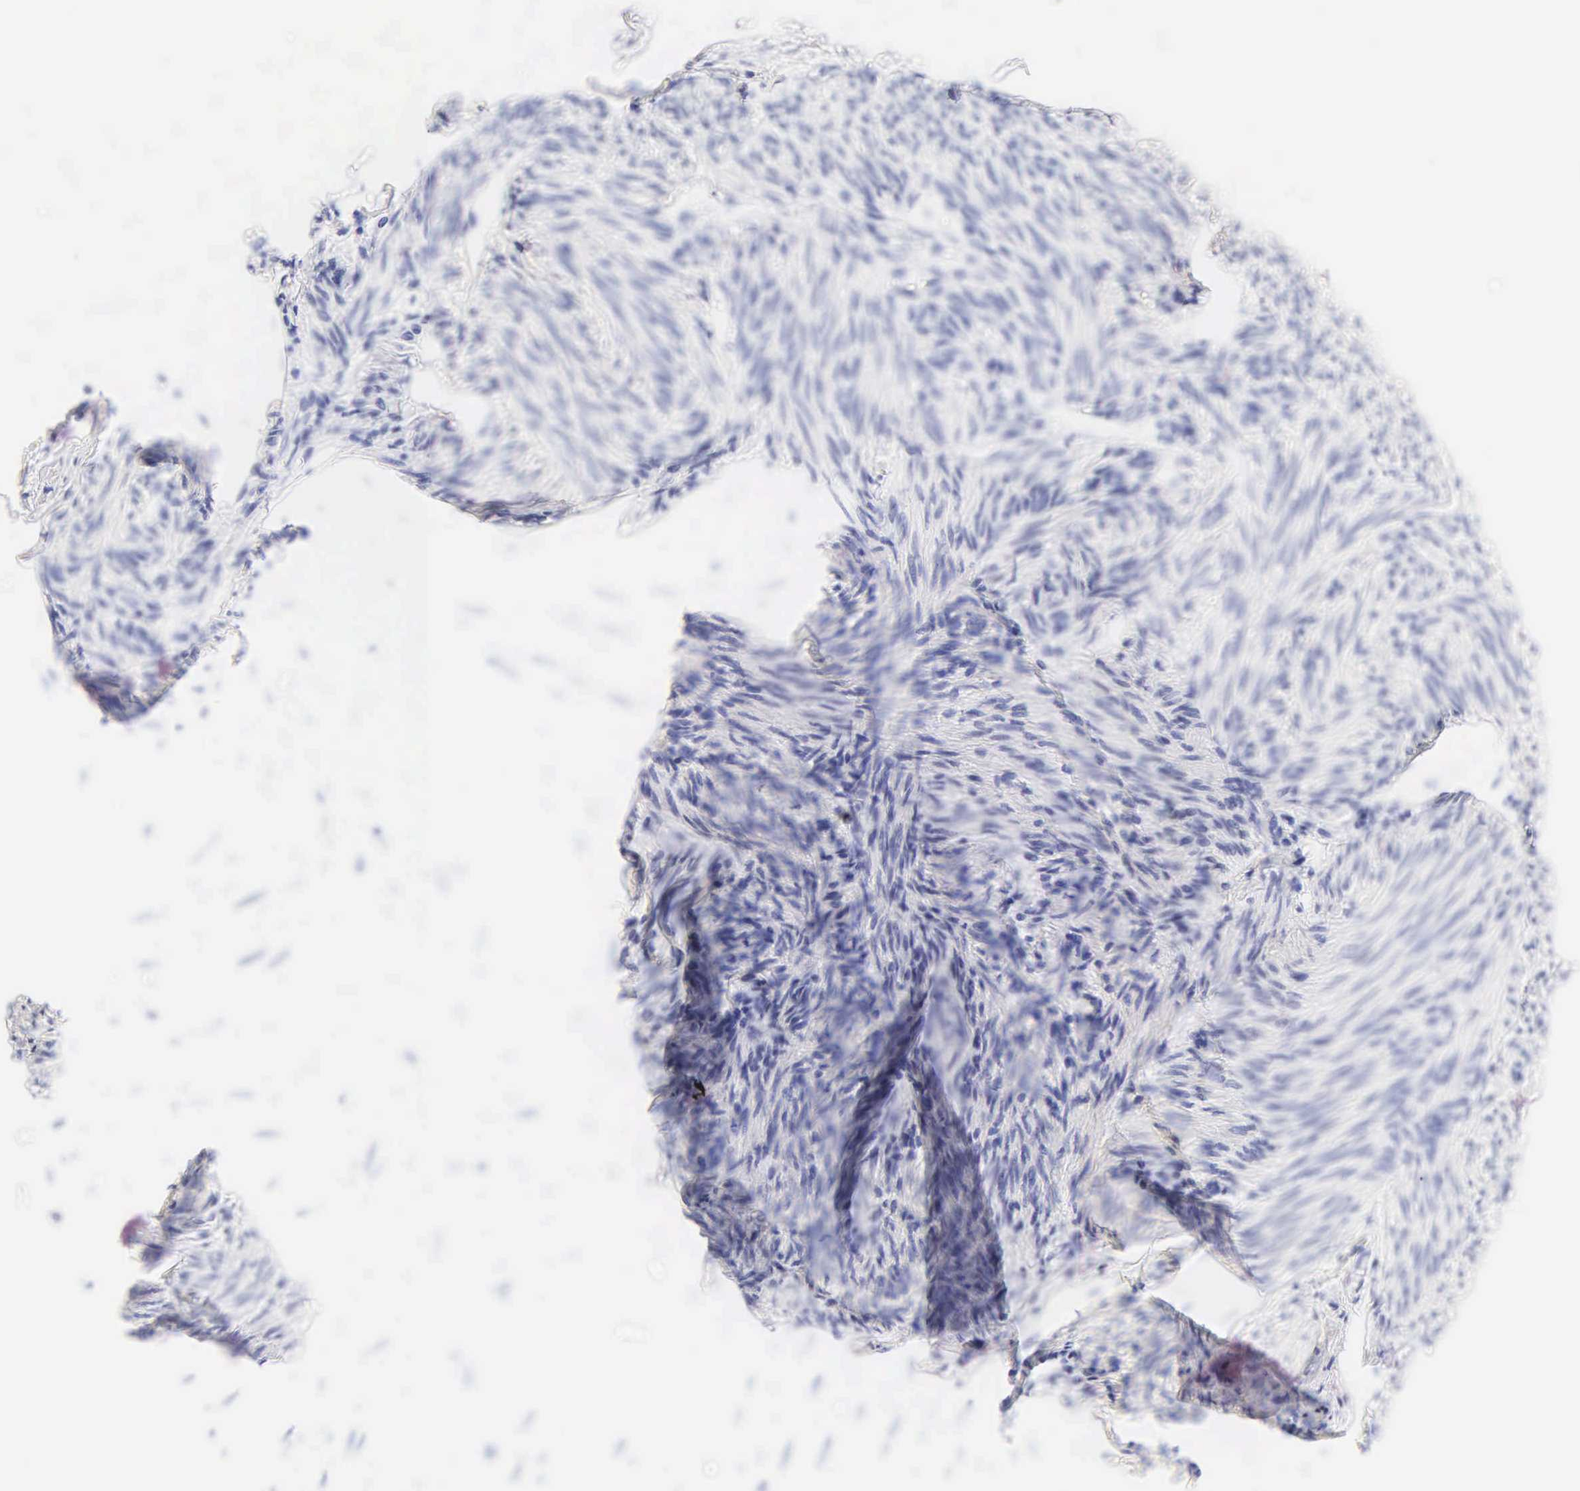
{"staining": {"intensity": "negative", "quantity": "none", "location": "none"}, "tissue": "endometrial cancer", "cell_type": "Tumor cells", "image_type": "cancer", "snomed": [{"axis": "morphology", "description": "Adenocarcinoma, NOS"}, {"axis": "topography", "description": "Endometrium"}], "caption": "A high-resolution image shows IHC staining of endometrial adenocarcinoma, which shows no significant staining in tumor cells.", "gene": "KRT20", "patient": {"sex": "female", "age": 76}}